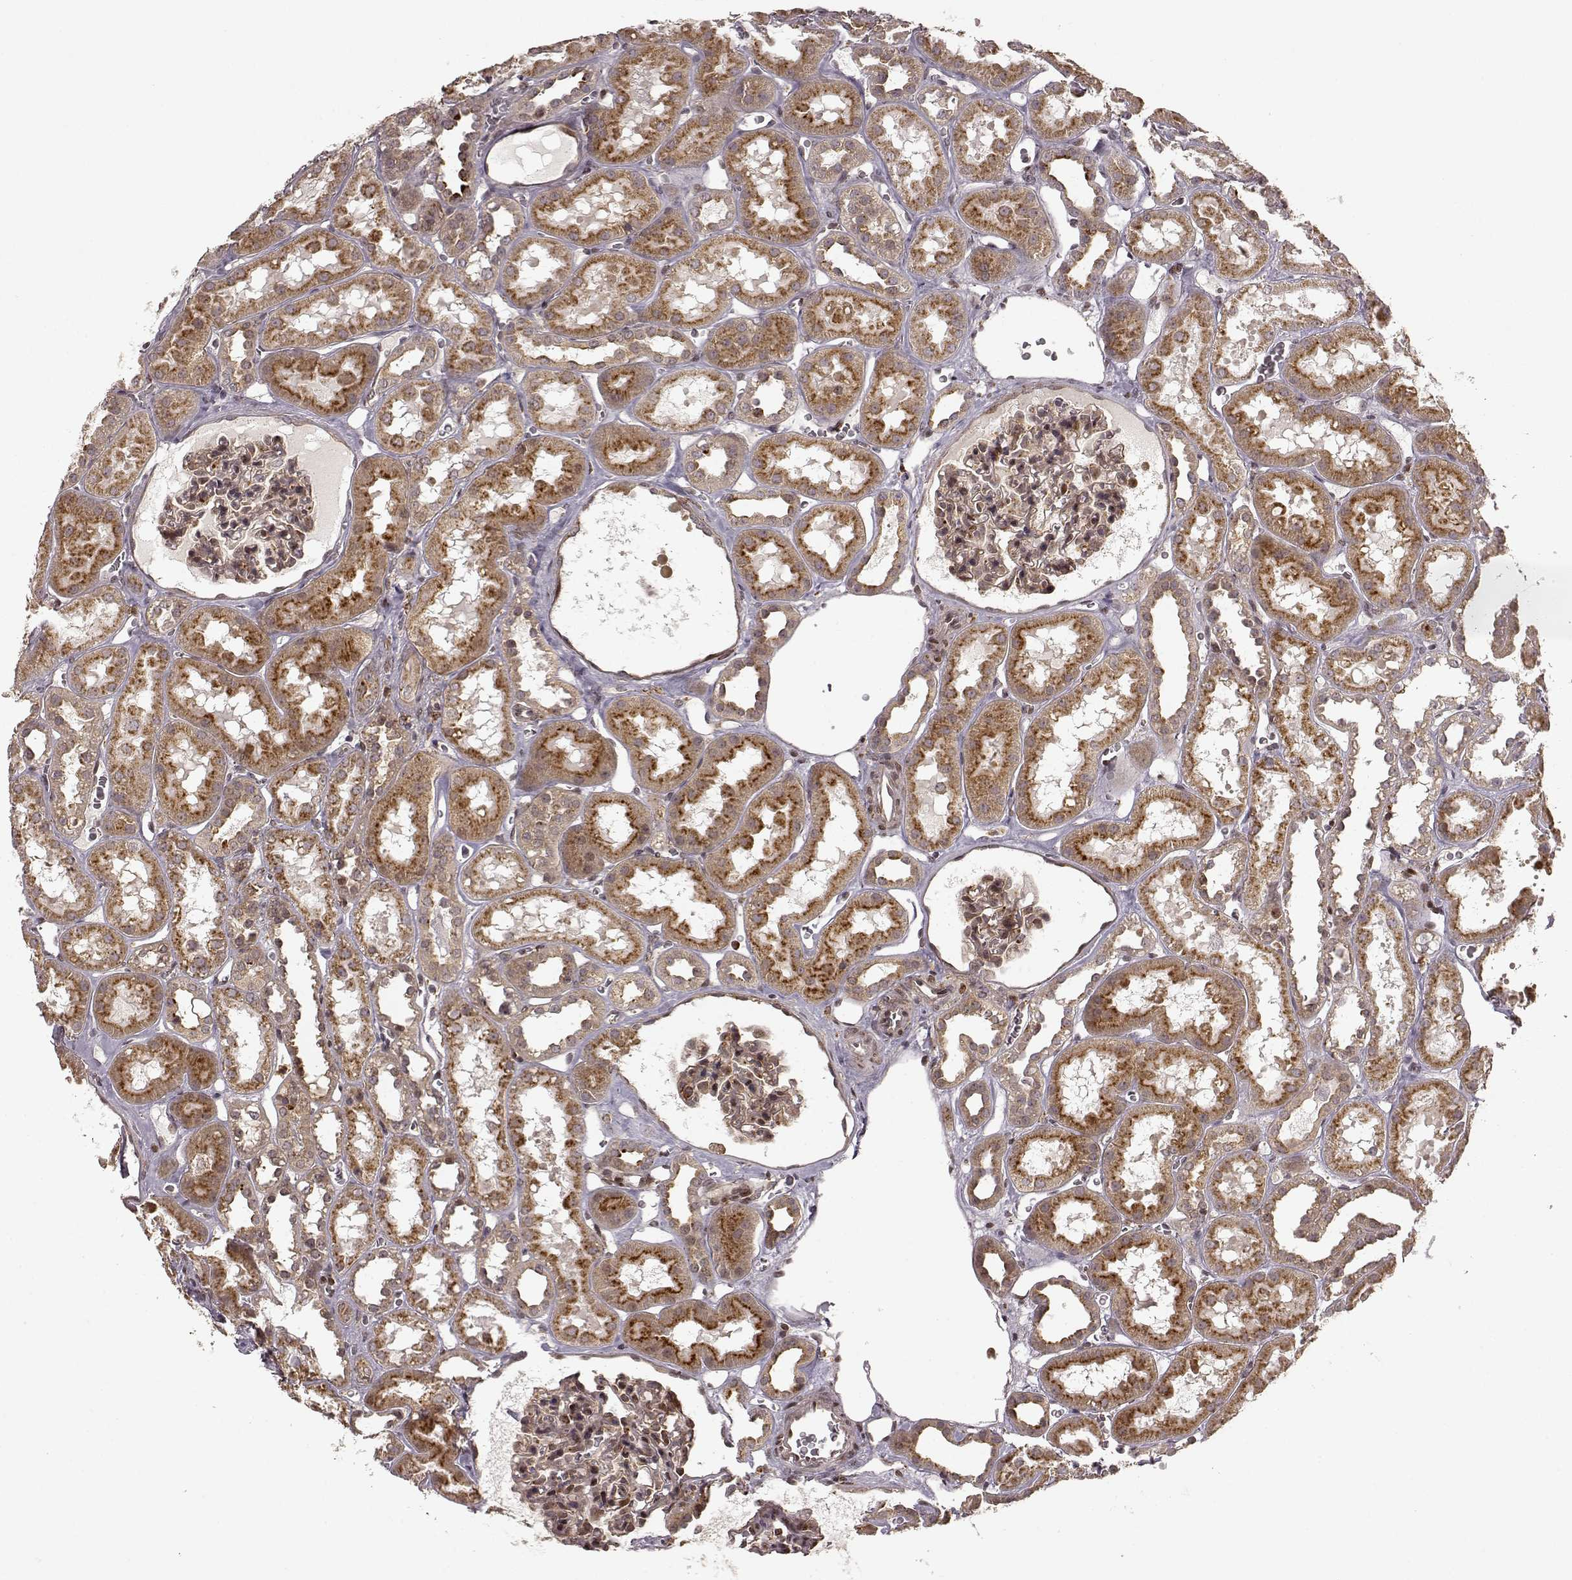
{"staining": {"intensity": "weak", "quantity": "25%-75%", "location": "cytoplasmic/membranous"}, "tissue": "kidney", "cell_type": "Cells in glomeruli", "image_type": "normal", "snomed": [{"axis": "morphology", "description": "Normal tissue, NOS"}, {"axis": "topography", "description": "Kidney"}], "caption": "Kidney stained with DAB (3,3'-diaminobenzidine) IHC exhibits low levels of weak cytoplasmic/membranous expression in approximately 25%-75% of cells in glomeruli. Immunohistochemistry stains the protein of interest in brown and the nuclei are stained blue.", "gene": "SLC12A9", "patient": {"sex": "female", "age": 41}}